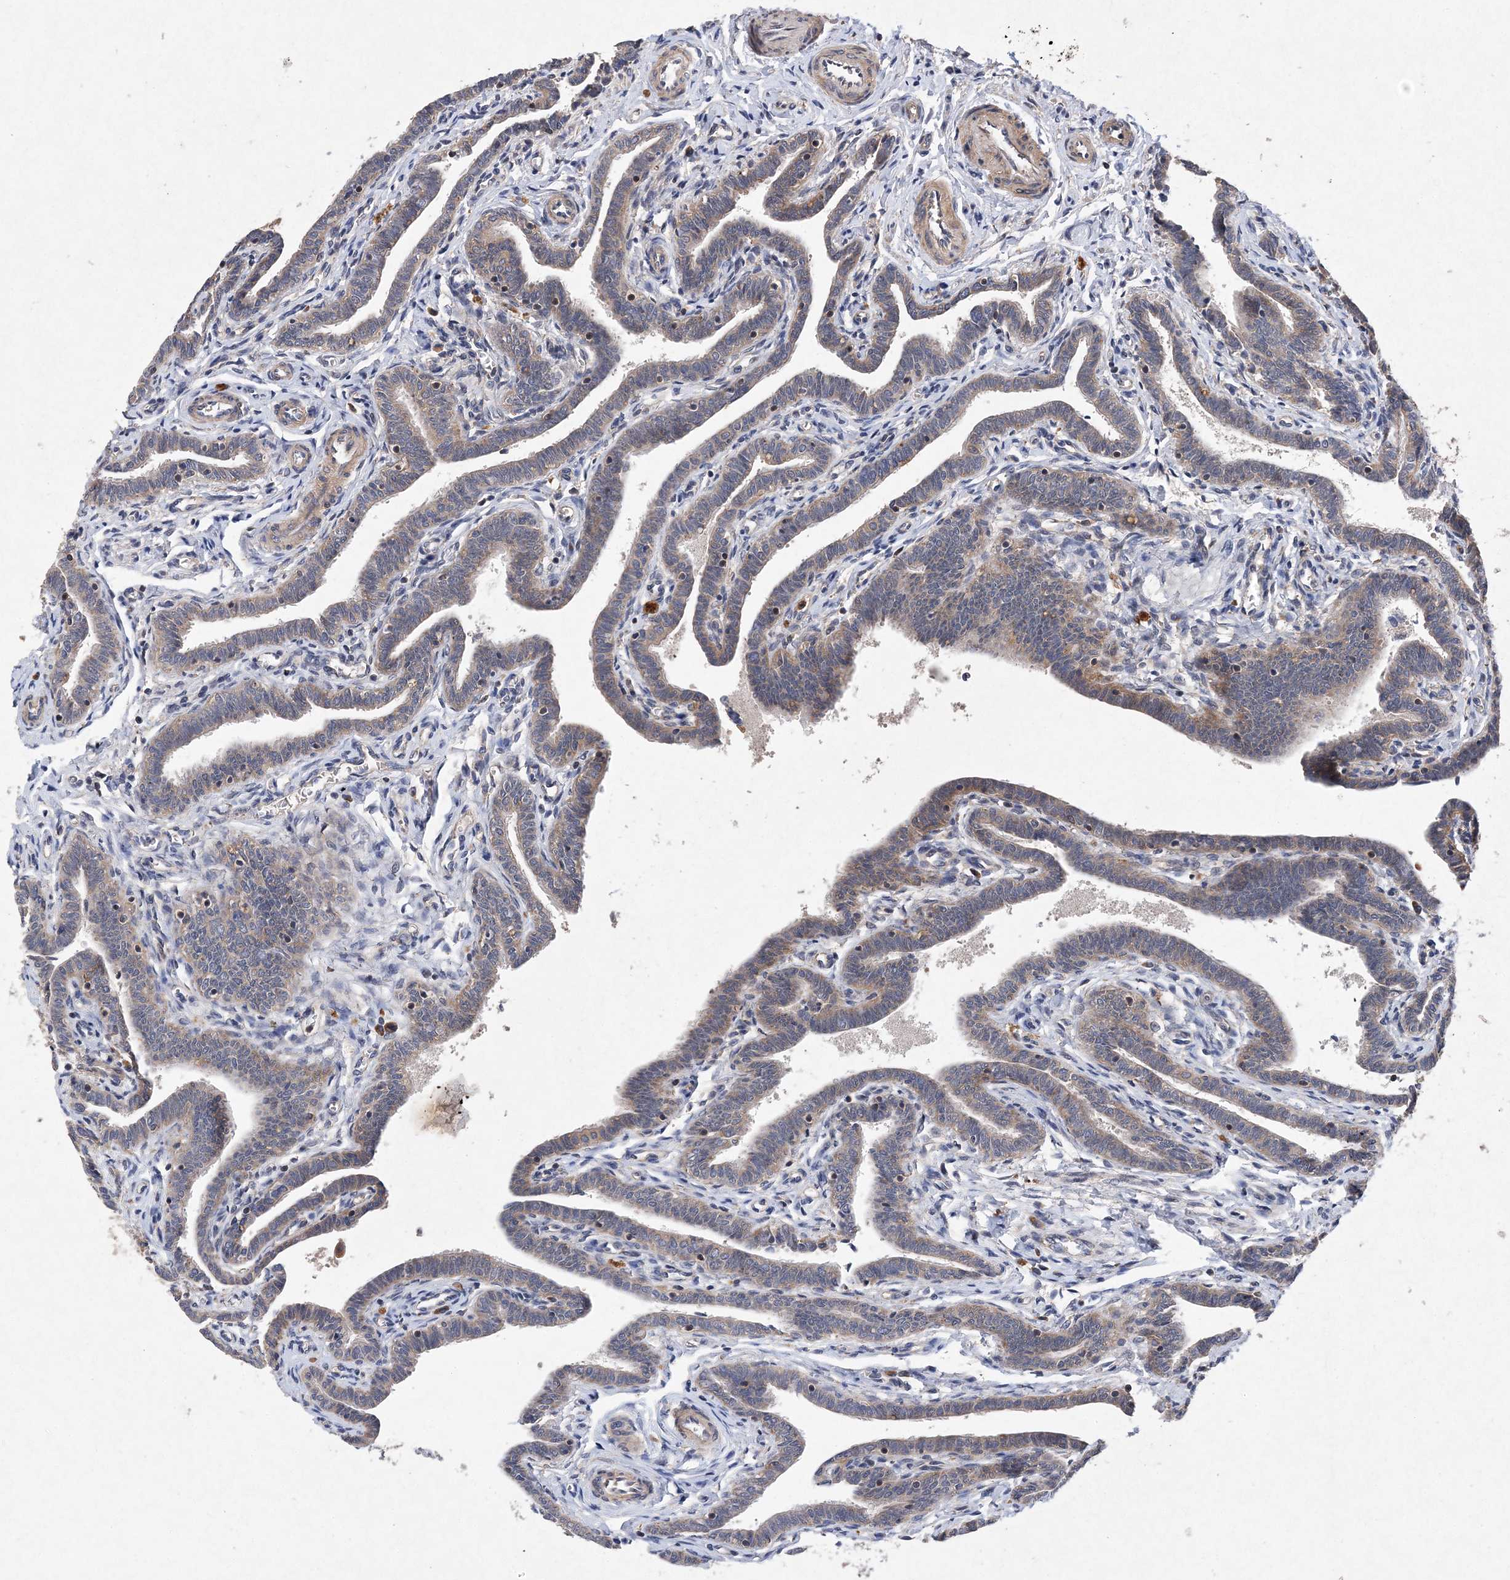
{"staining": {"intensity": "weak", "quantity": "25%-75%", "location": "cytoplasmic/membranous"}, "tissue": "fallopian tube", "cell_type": "Glandular cells", "image_type": "normal", "snomed": [{"axis": "morphology", "description": "Normal tissue, NOS"}, {"axis": "topography", "description": "Fallopian tube"}], "caption": "Immunohistochemical staining of unremarkable fallopian tube demonstrates weak cytoplasmic/membranous protein staining in about 25%-75% of glandular cells. Nuclei are stained in blue.", "gene": "PROSER1", "patient": {"sex": "female", "age": 36}}